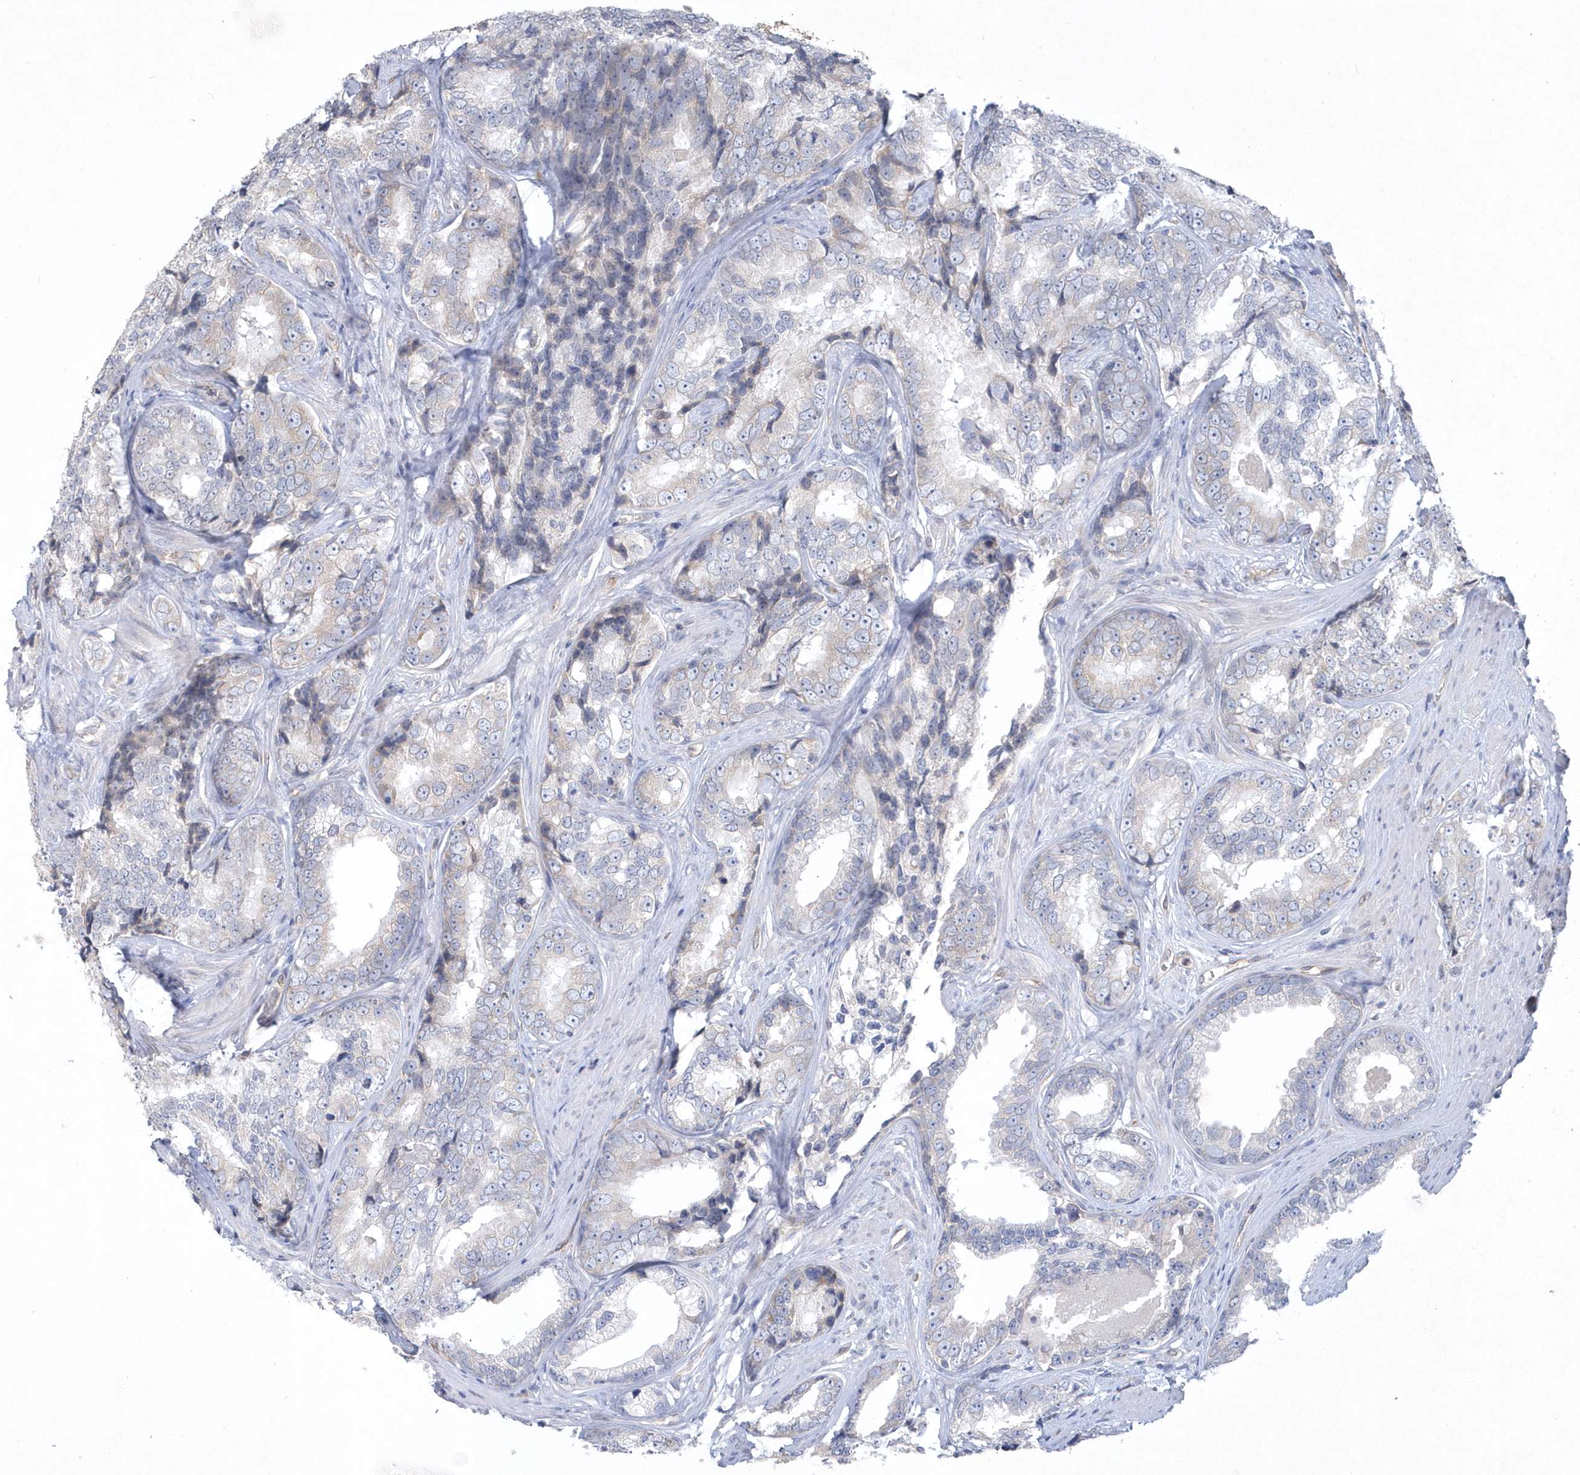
{"staining": {"intensity": "negative", "quantity": "none", "location": "none"}, "tissue": "prostate cancer", "cell_type": "Tumor cells", "image_type": "cancer", "snomed": [{"axis": "morphology", "description": "Adenocarcinoma, High grade"}, {"axis": "topography", "description": "Prostate"}], "caption": "IHC of prostate cancer exhibits no expression in tumor cells. Nuclei are stained in blue.", "gene": "DGAT1", "patient": {"sex": "male", "age": 66}}